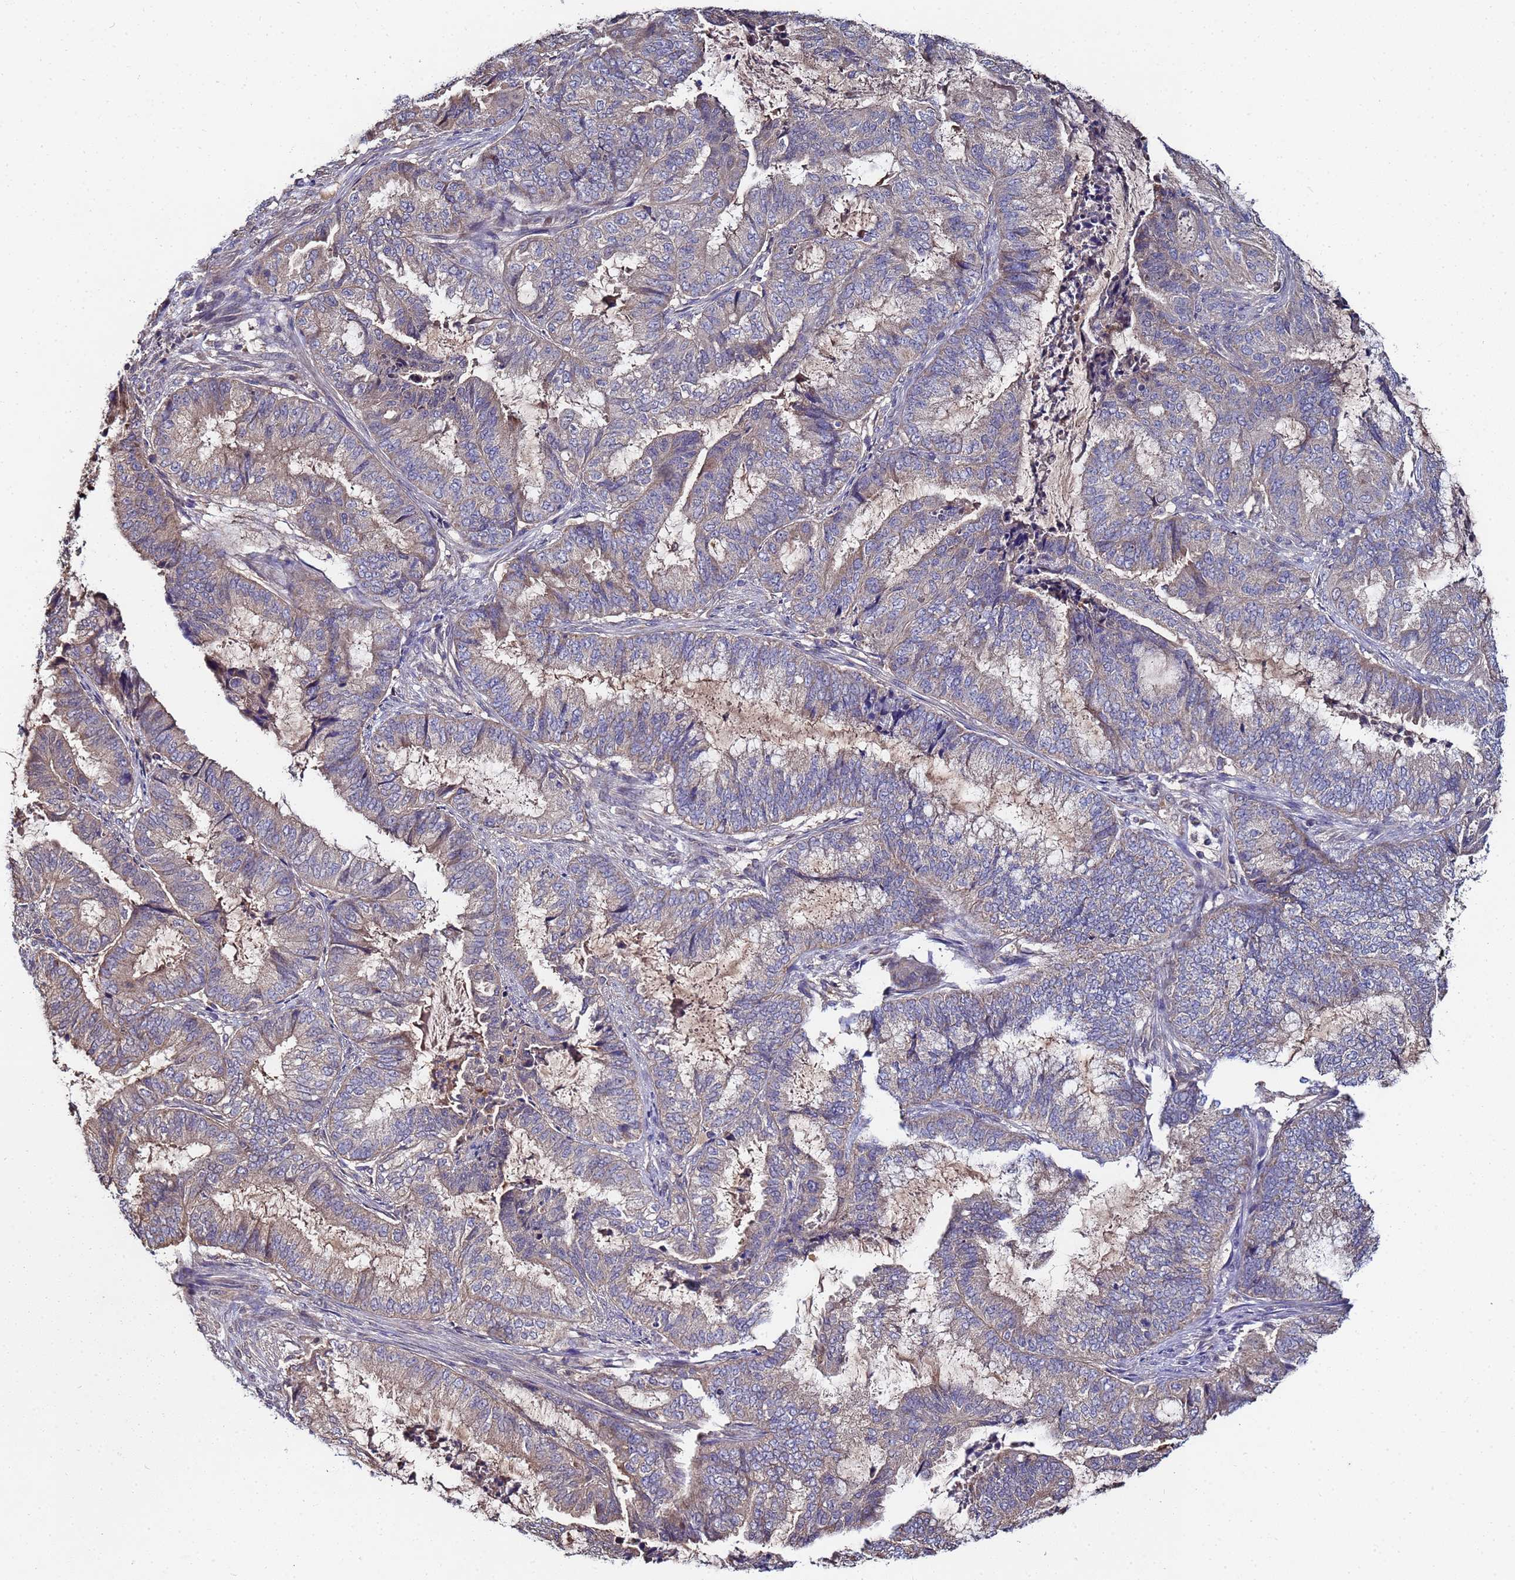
{"staining": {"intensity": "negative", "quantity": "none", "location": "none"}, "tissue": "endometrial cancer", "cell_type": "Tumor cells", "image_type": "cancer", "snomed": [{"axis": "morphology", "description": "Adenocarcinoma, NOS"}, {"axis": "topography", "description": "Endometrium"}], "caption": "High magnification brightfield microscopy of endometrial cancer (adenocarcinoma) stained with DAB (brown) and counterstained with hematoxylin (blue): tumor cells show no significant staining. (DAB IHC with hematoxylin counter stain).", "gene": "C5orf34", "patient": {"sex": "female", "age": 51}}